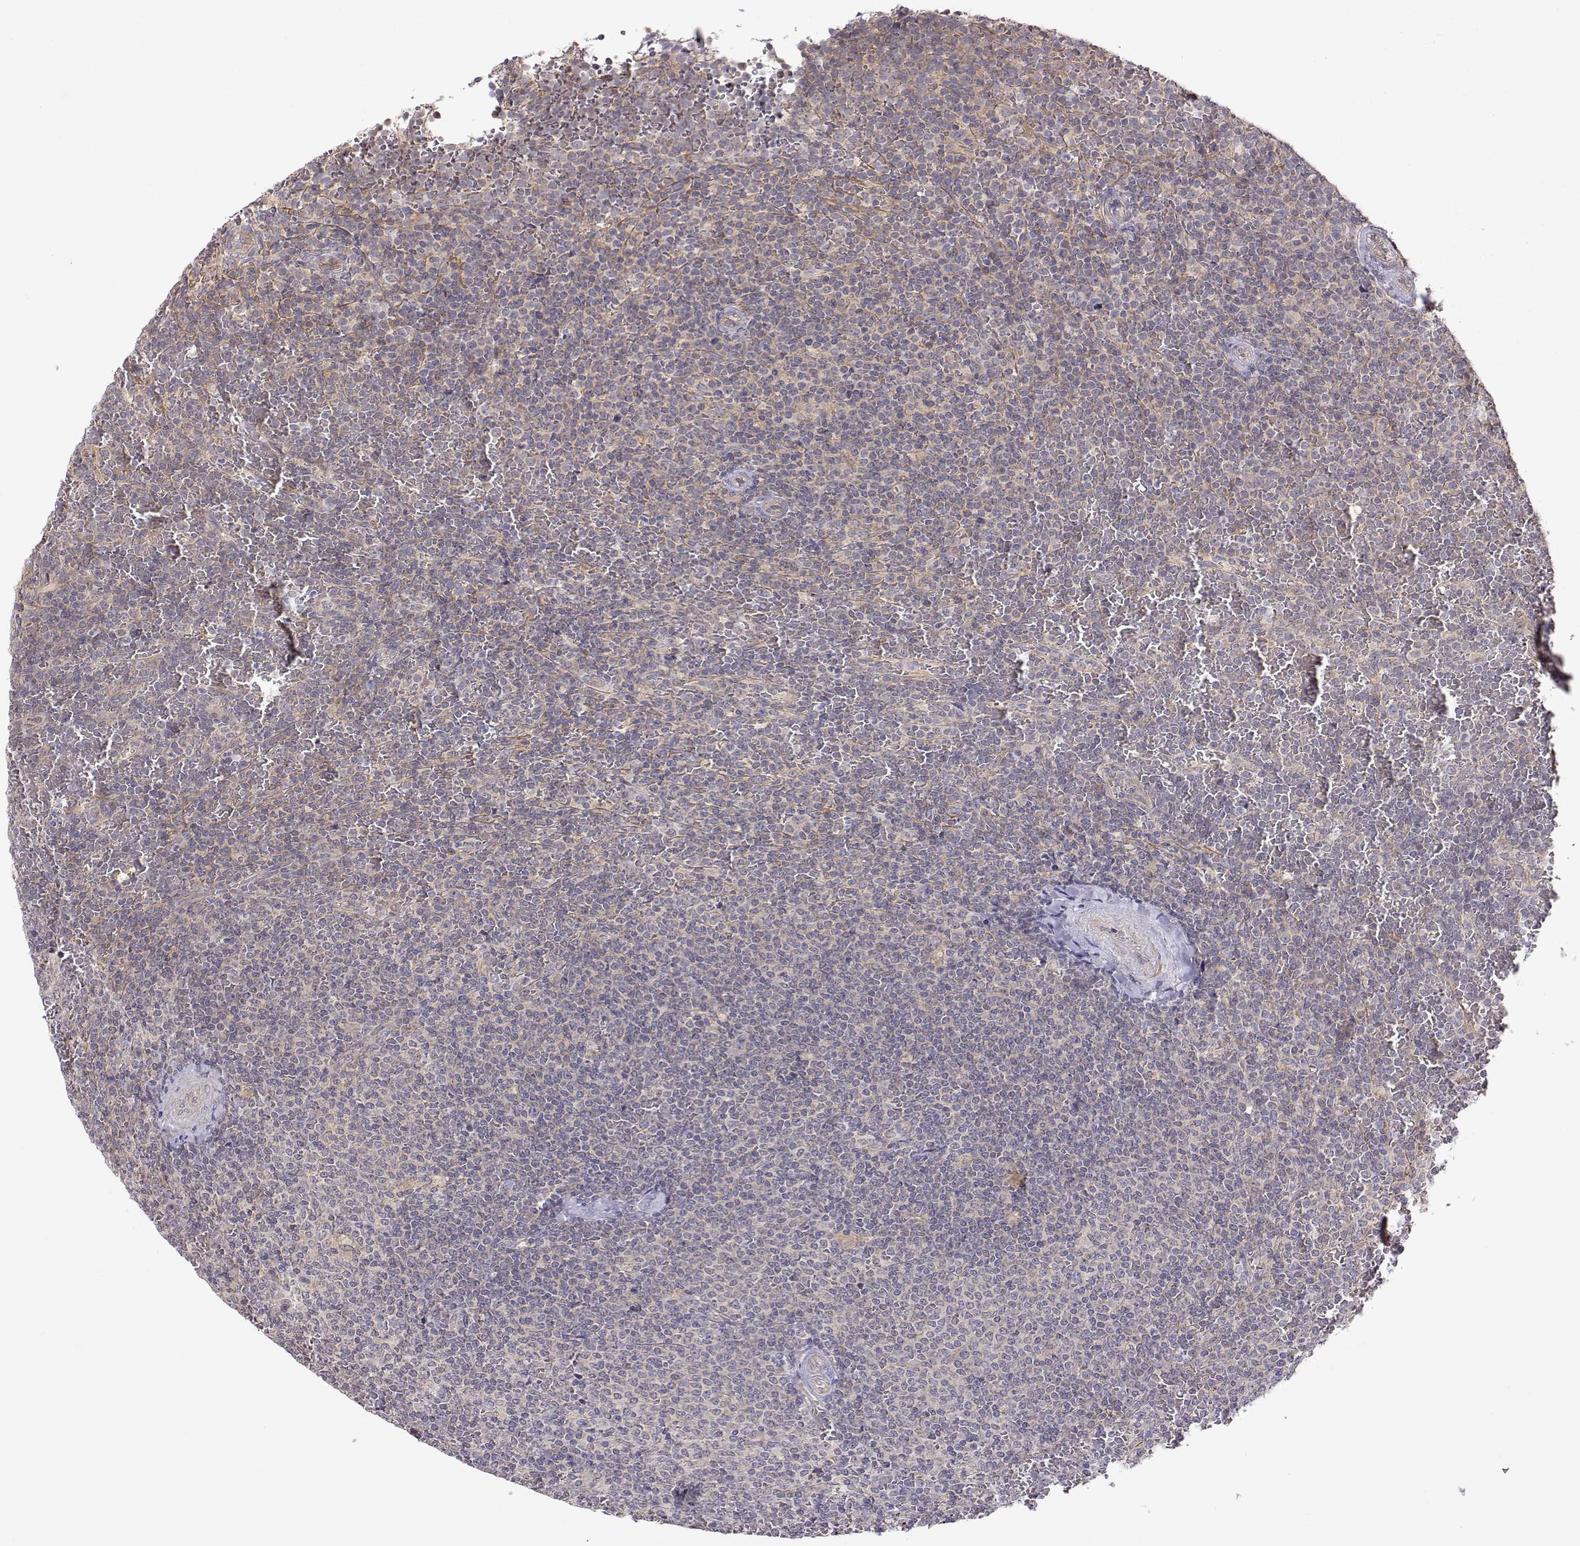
{"staining": {"intensity": "negative", "quantity": "none", "location": "none"}, "tissue": "lymphoma", "cell_type": "Tumor cells", "image_type": "cancer", "snomed": [{"axis": "morphology", "description": "Malignant lymphoma, non-Hodgkin's type, Low grade"}, {"axis": "topography", "description": "Spleen"}], "caption": "This is an IHC image of lymphoma. There is no expression in tumor cells.", "gene": "PAIP1", "patient": {"sex": "female", "age": 77}}